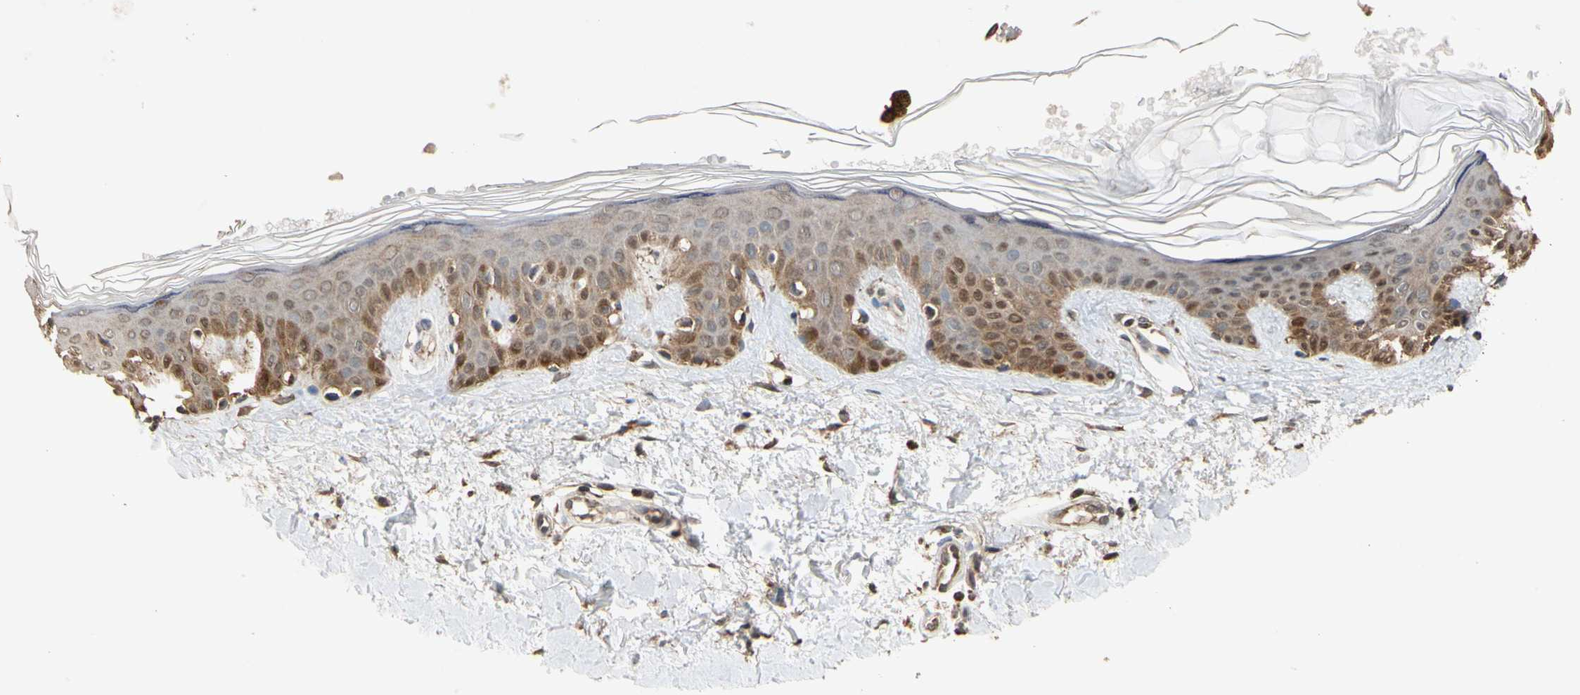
{"staining": {"intensity": "moderate", "quantity": ">75%", "location": "cytoplasmic/membranous"}, "tissue": "skin", "cell_type": "Fibroblasts", "image_type": "normal", "snomed": [{"axis": "morphology", "description": "Normal tissue, NOS"}, {"axis": "topography", "description": "Skin"}], "caption": "Immunohistochemistry (IHC) staining of benign skin, which displays medium levels of moderate cytoplasmic/membranous positivity in approximately >75% of fibroblasts indicating moderate cytoplasmic/membranous protein staining. The staining was performed using DAB (brown) for protein detection and nuclei were counterstained in hematoxylin (blue).", "gene": "PRDX5", "patient": {"sex": "male", "age": 67}}